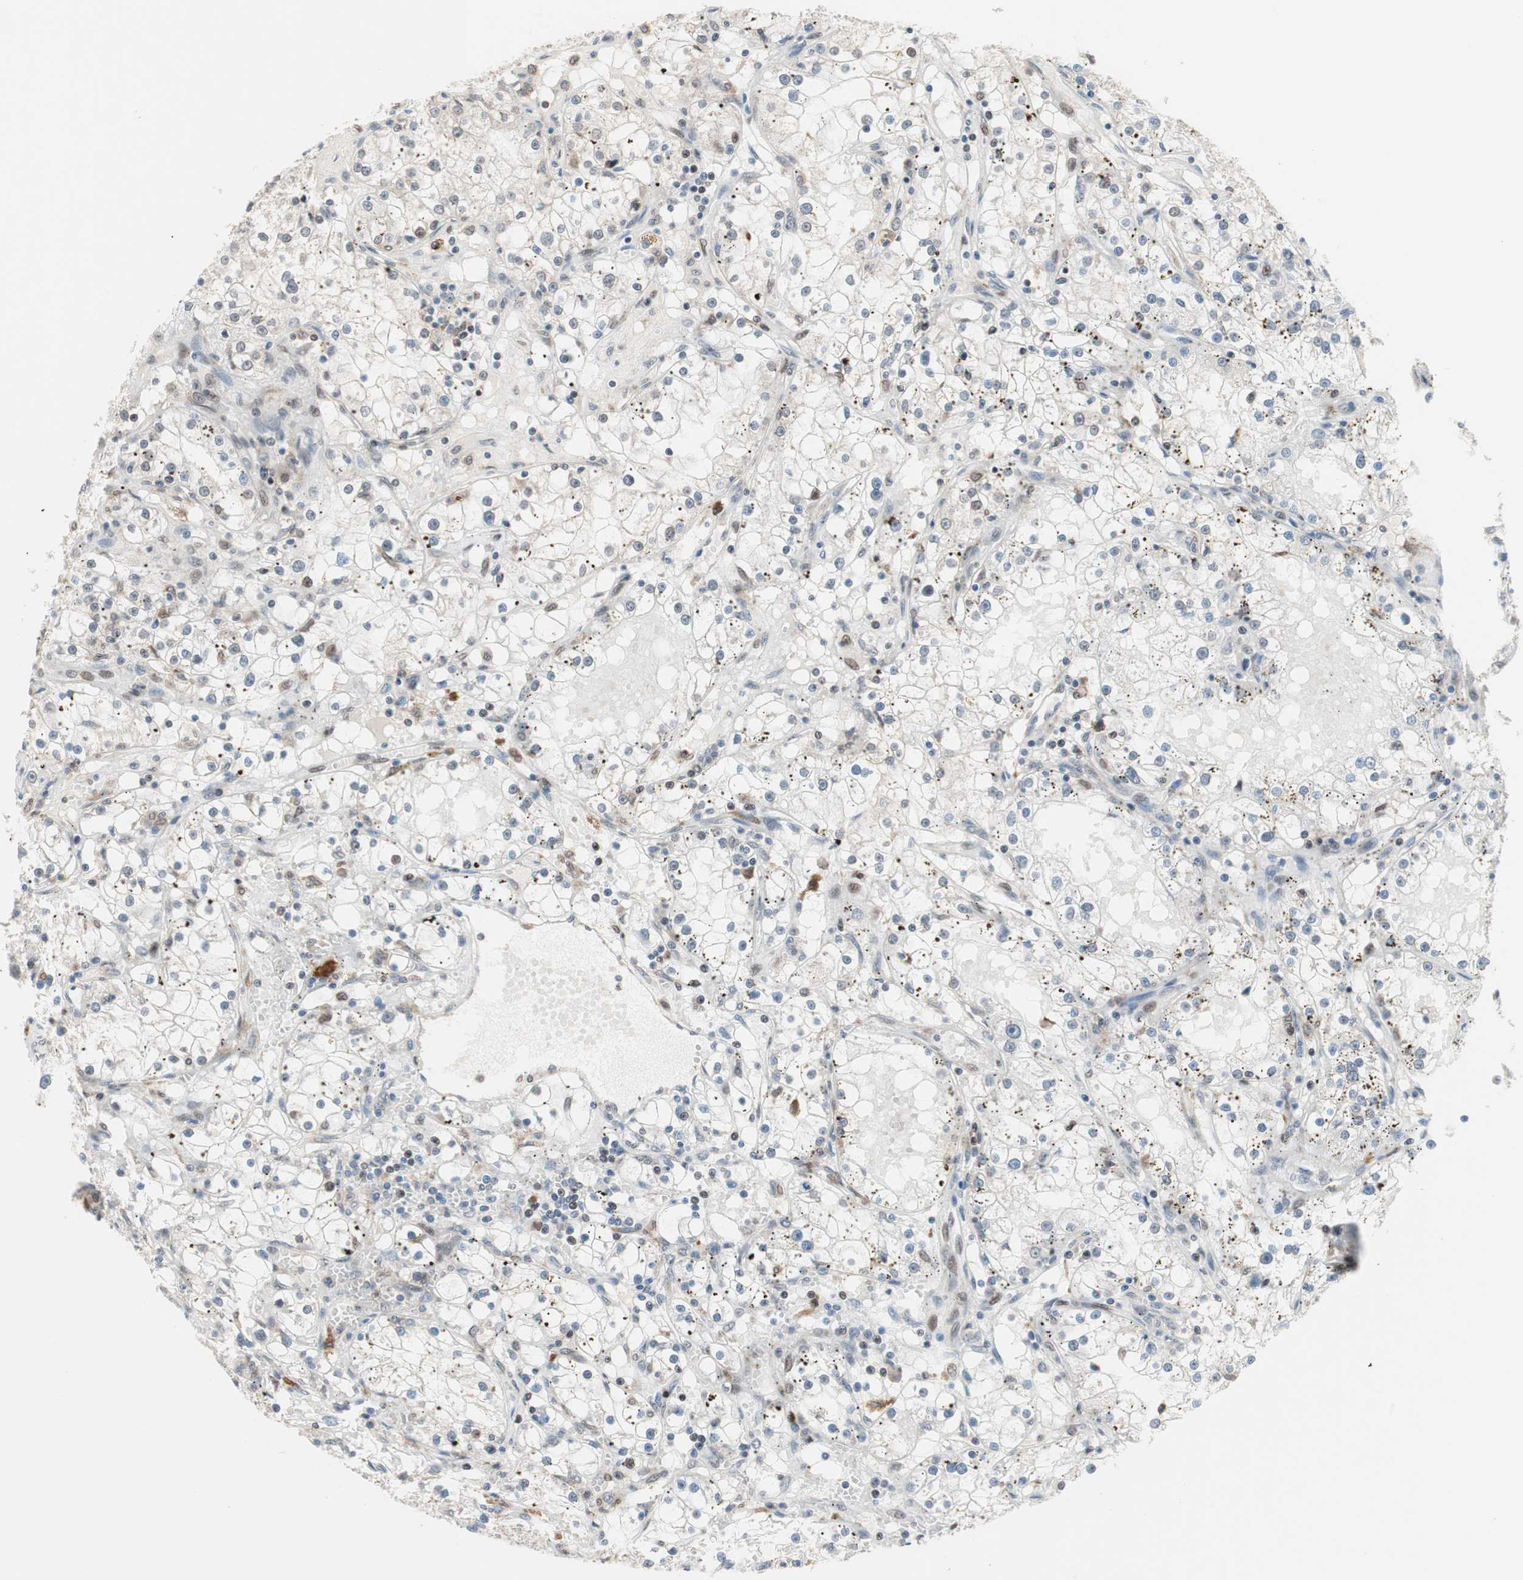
{"staining": {"intensity": "negative", "quantity": "none", "location": "none"}, "tissue": "renal cancer", "cell_type": "Tumor cells", "image_type": "cancer", "snomed": [{"axis": "morphology", "description": "Adenocarcinoma, NOS"}, {"axis": "topography", "description": "Kidney"}], "caption": "DAB immunohistochemical staining of human renal cancer (adenocarcinoma) displays no significant staining in tumor cells.", "gene": "POLH", "patient": {"sex": "male", "age": 56}}